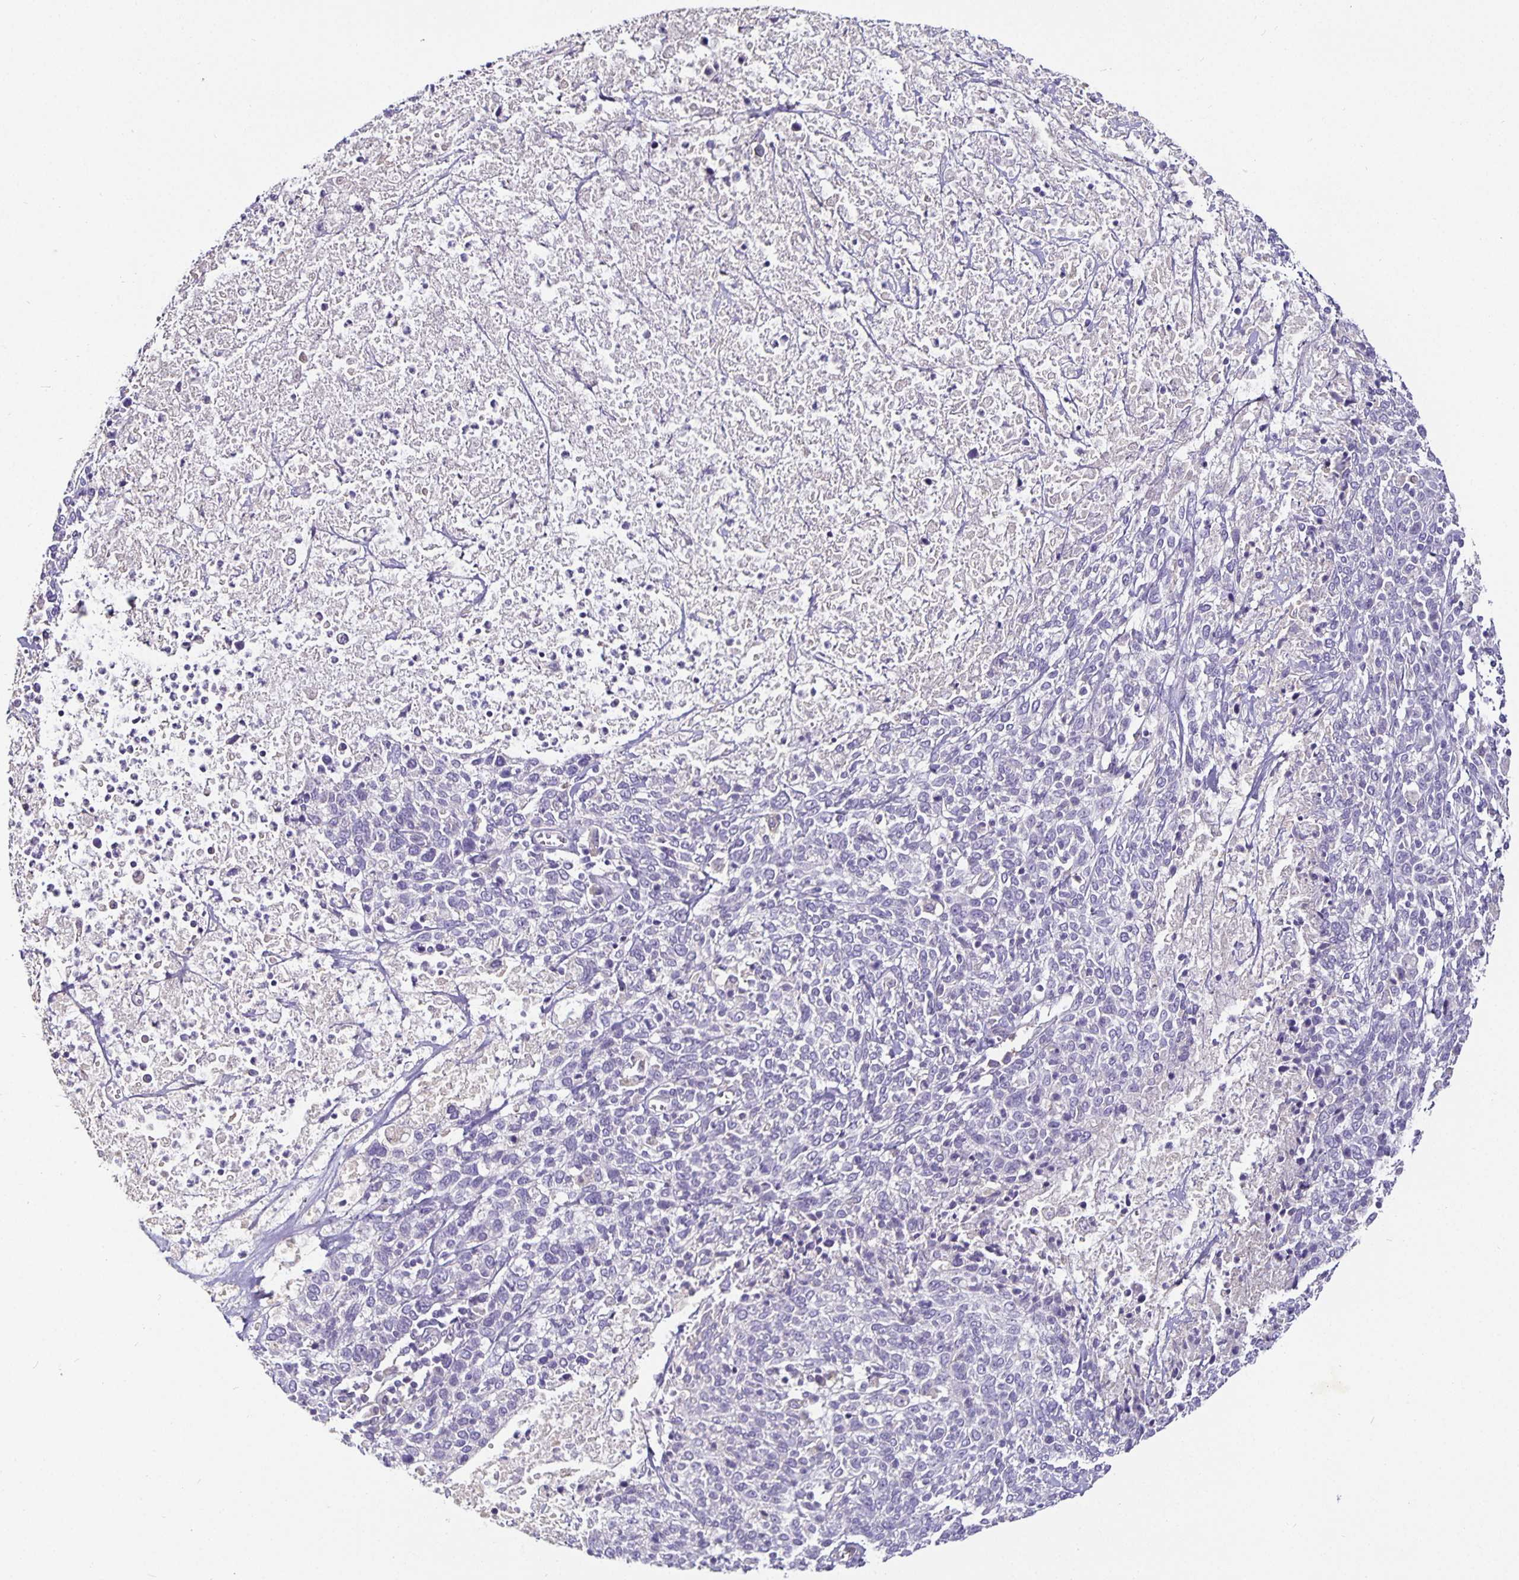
{"staining": {"intensity": "negative", "quantity": "none", "location": "none"}, "tissue": "cervical cancer", "cell_type": "Tumor cells", "image_type": "cancer", "snomed": [{"axis": "morphology", "description": "Squamous cell carcinoma, NOS"}, {"axis": "topography", "description": "Cervix"}], "caption": "A micrograph of human cervical squamous cell carcinoma is negative for staining in tumor cells. (Immunohistochemistry (ihc), brightfield microscopy, high magnification).", "gene": "CA12", "patient": {"sex": "female", "age": 46}}